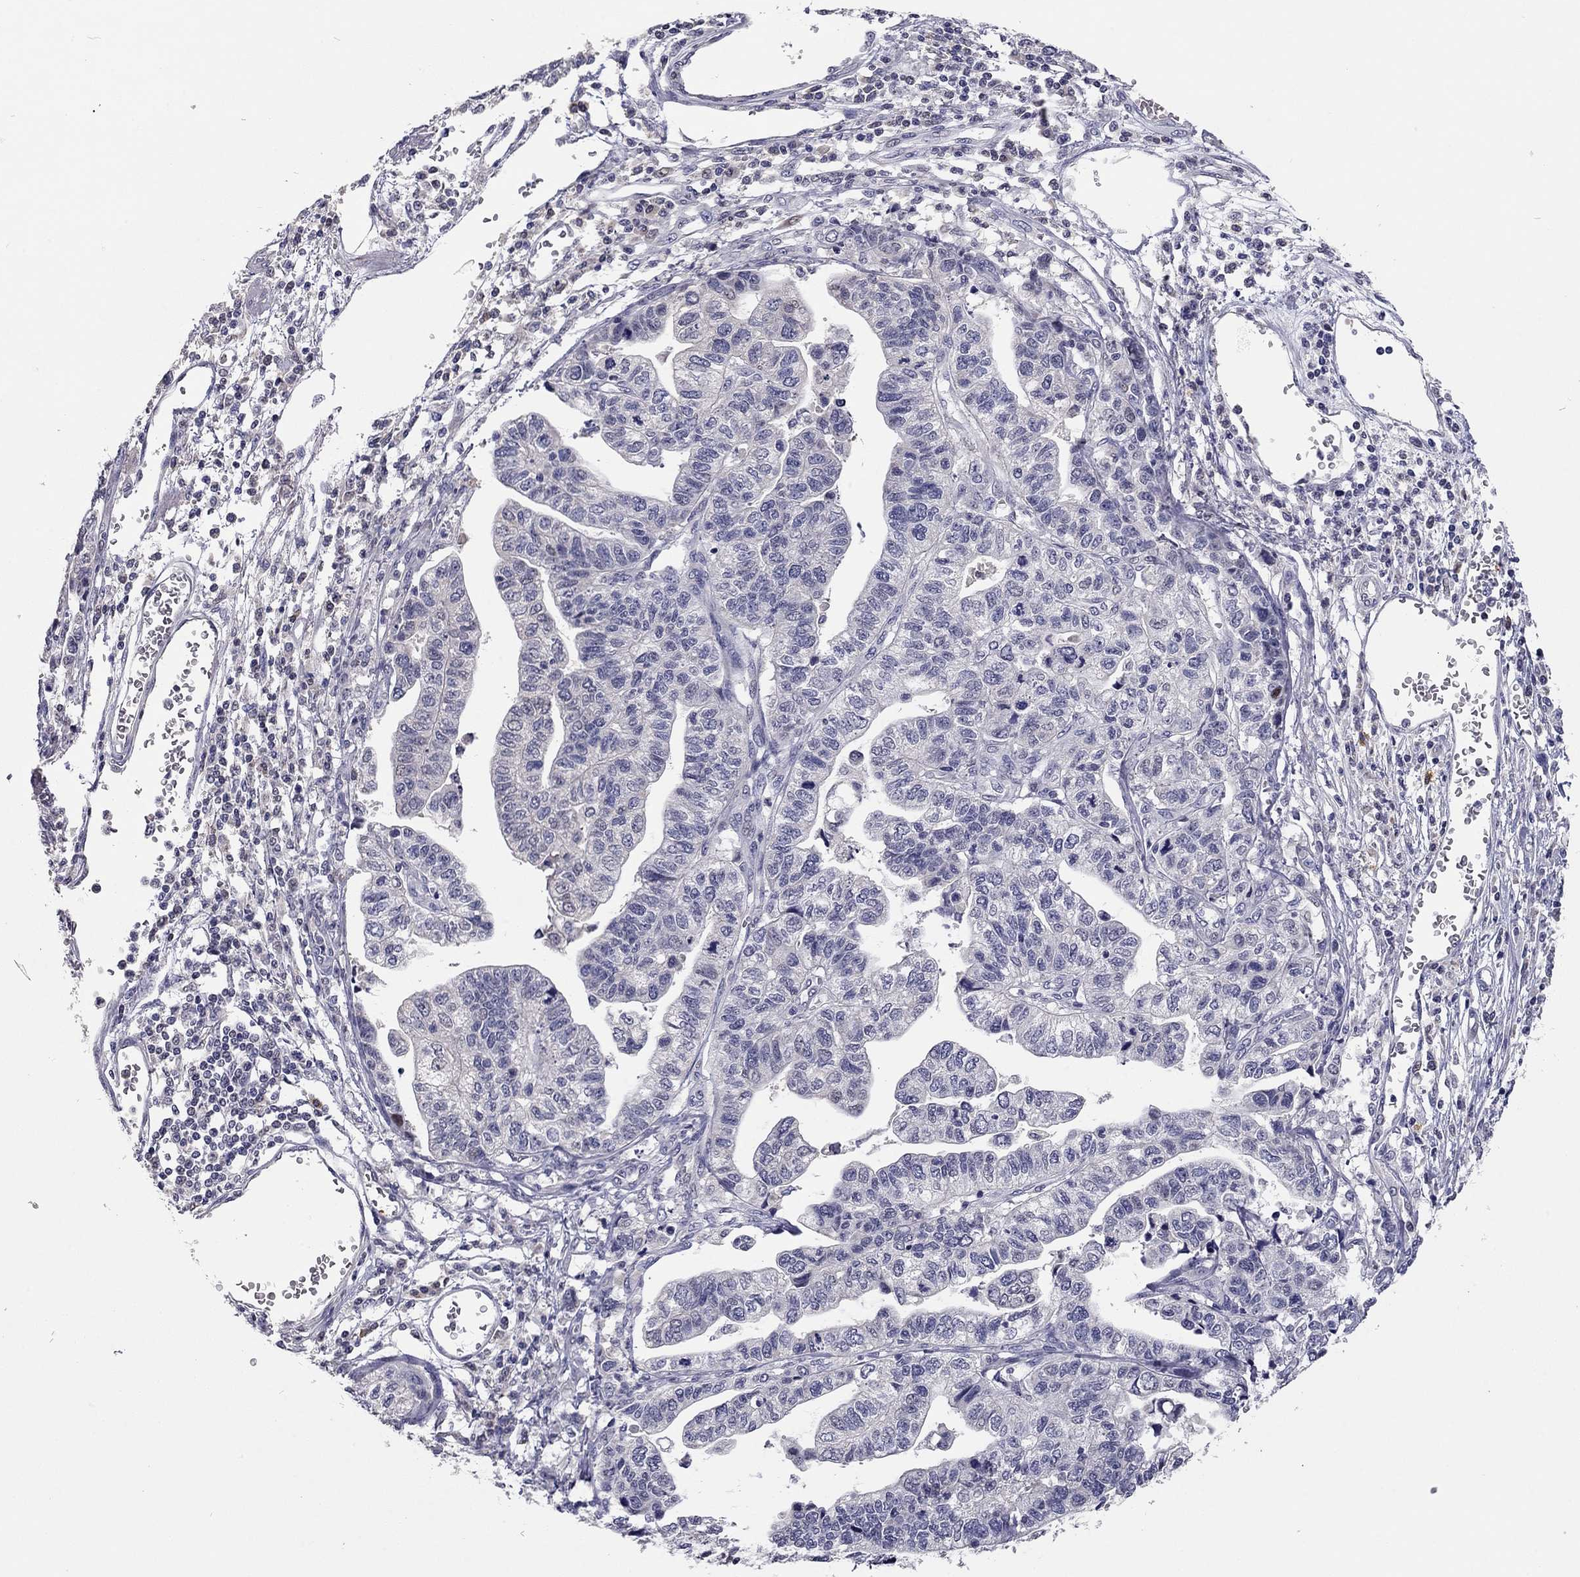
{"staining": {"intensity": "negative", "quantity": "none", "location": "none"}, "tissue": "stomach cancer", "cell_type": "Tumor cells", "image_type": "cancer", "snomed": [{"axis": "morphology", "description": "Adenocarcinoma, NOS"}, {"axis": "topography", "description": "Stomach, upper"}], "caption": "This micrograph is of adenocarcinoma (stomach) stained with IHC to label a protein in brown with the nuclei are counter-stained blue. There is no positivity in tumor cells.", "gene": "SCARB1", "patient": {"sex": "female", "age": 67}}